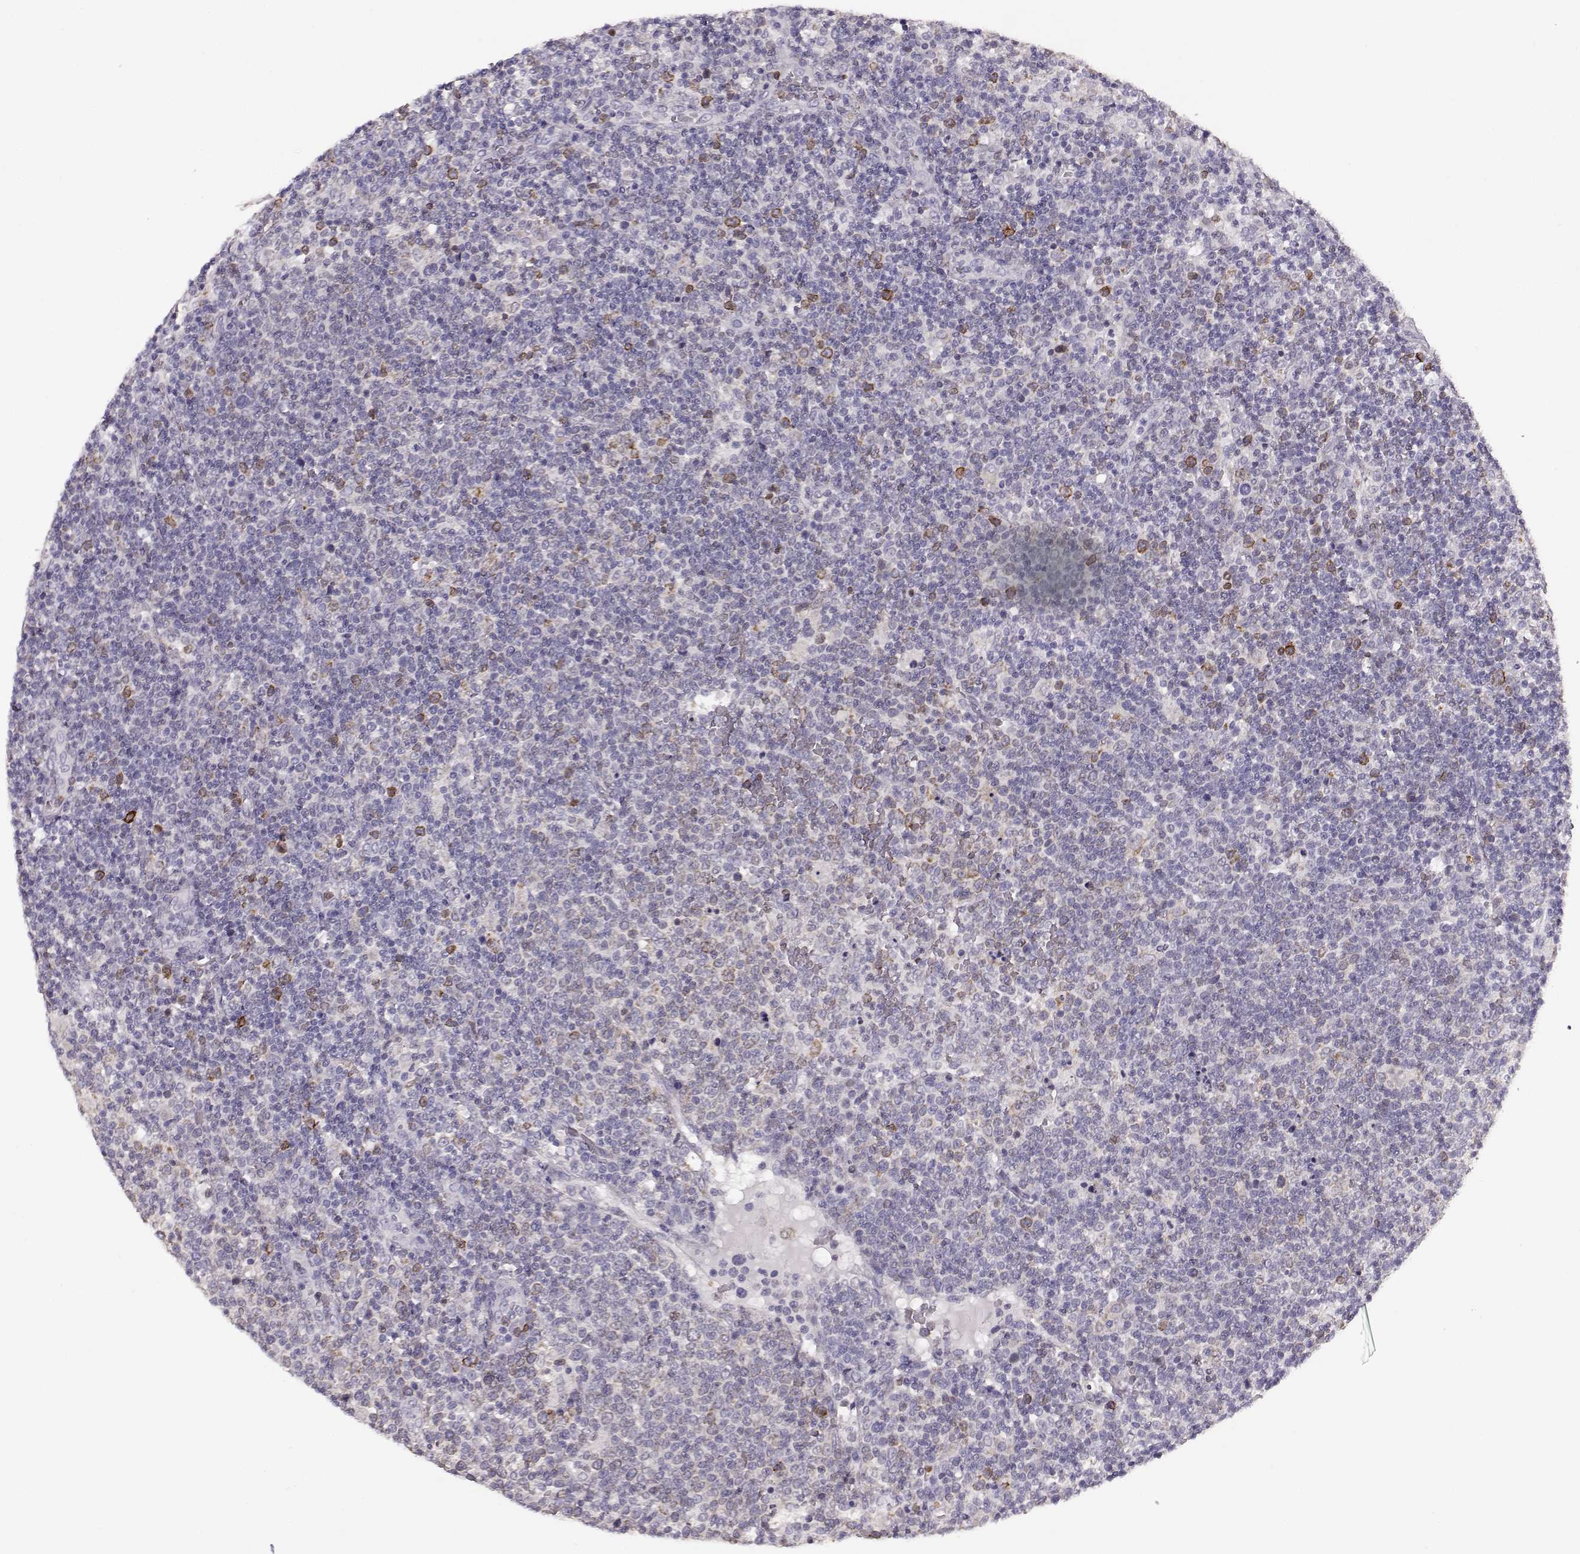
{"staining": {"intensity": "negative", "quantity": "none", "location": "none"}, "tissue": "lymphoma", "cell_type": "Tumor cells", "image_type": "cancer", "snomed": [{"axis": "morphology", "description": "Malignant lymphoma, non-Hodgkin's type, High grade"}, {"axis": "topography", "description": "Lymph node"}], "caption": "Tumor cells show no significant protein expression in lymphoma.", "gene": "ELOVL5", "patient": {"sex": "male", "age": 61}}